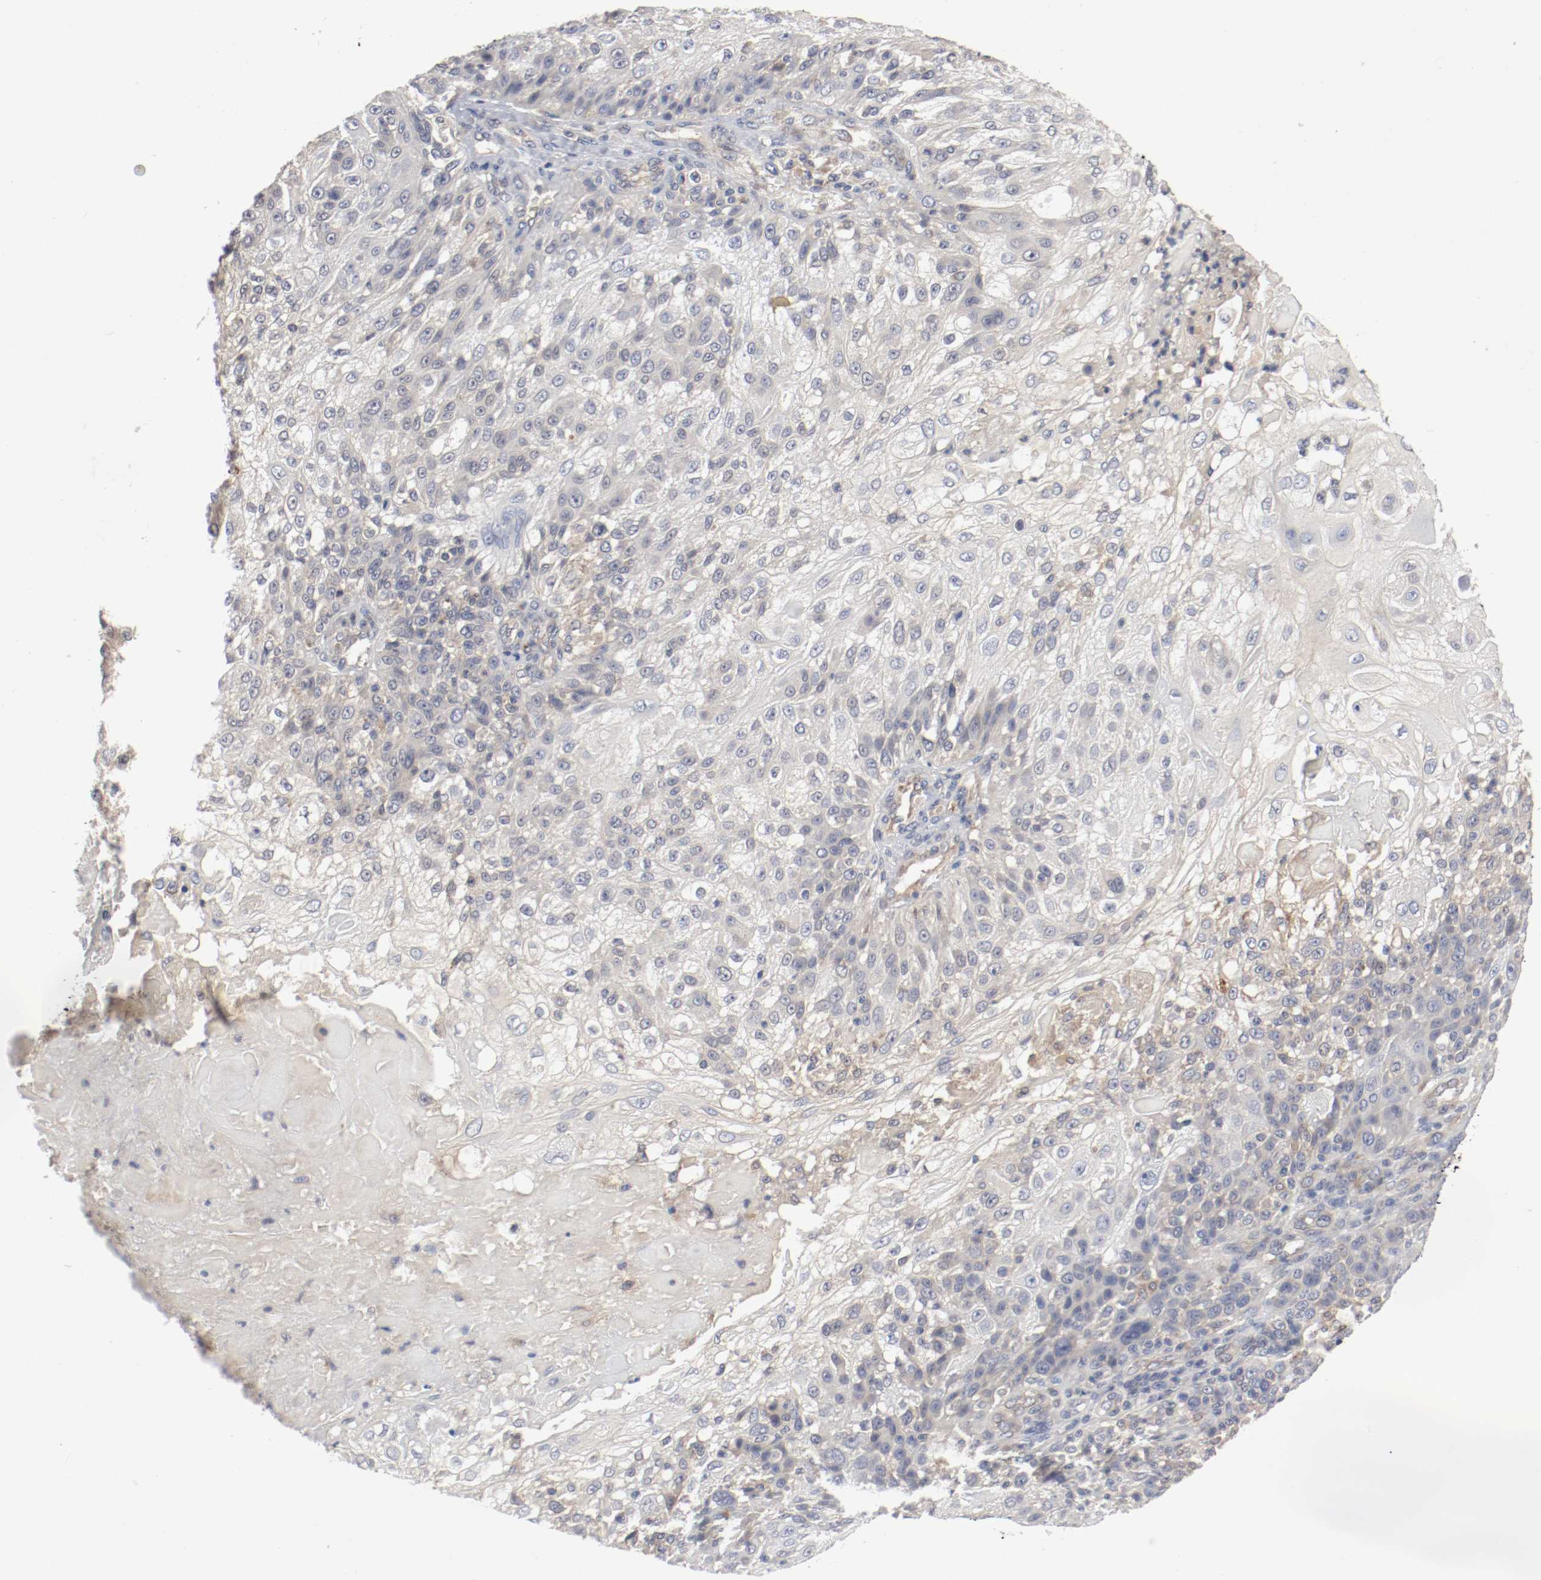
{"staining": {"intensity": "weak", "quantity": "25%-75%", "location": "cytoplasmic/membranous"}, "tissue": "skin cancer", "cell_type": "Tumor cells", "image_type": "cancer", "snomed": [{"axis": "morphology", "description": "Normal tissue, NOS"}, {"axis": "morphology", "description": "Squamous cell carcinoma, NOS"}, {"axis": "topography", "description": "Skin"}], "caption": "Immunohistochemistry (IHC) (DAB) staining of skin cancer (squamous cell carcinoma) displays weak cytoplasmic/membranous protein staining in approximately 25%-75% of tumor cells. The protein is stained brown, and the nuclei are stained in blue (DAB (3,3'-diaminobenzidine) IHC with brightfield microscopy, high magnification).", "gene": "REN", "patient": {"sex": "female", "age": 83}}